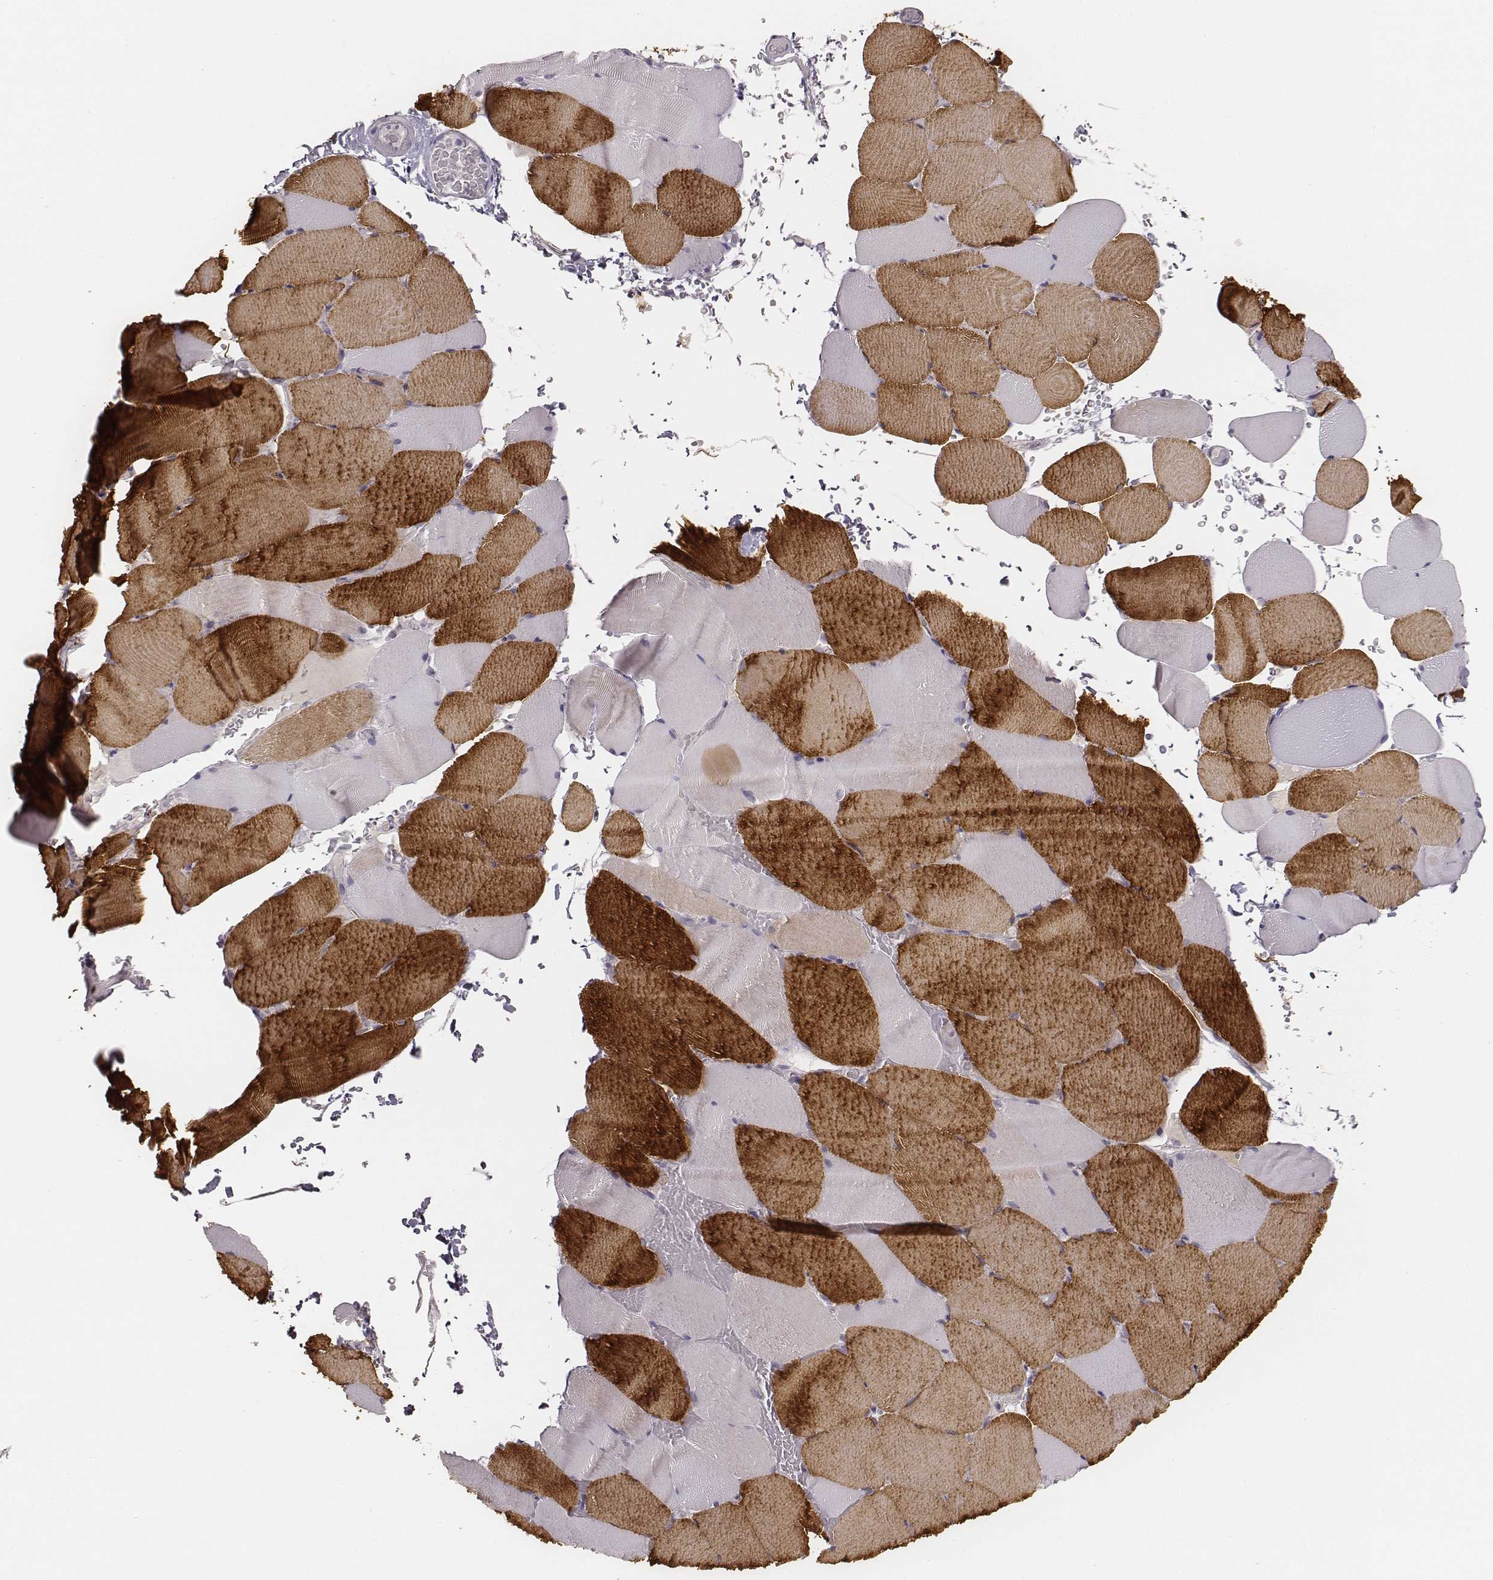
{"staining": {"intensity": "strong", "quantity": "25%-75%", "location": "cytoplasmic/membranous"}, "tissue": "skeletal muscle", "cell_type": "Myocytes", "image_type": "normal", "snomed": [{"axis": "morphology", "description": "Normal tissue, NOS"}, {"axis": "topography", "description": "Skeletal muscle"}], "caption": "Immunohistochemical staining of normal human skeletal muscle demonstrates 25%-75% levels of strong cytoplasmic/membranous protein positivity in approximately 25%-75% of myocytes.", "gene": "MYH6", "patient": {"sex": "female", "age": 37}}